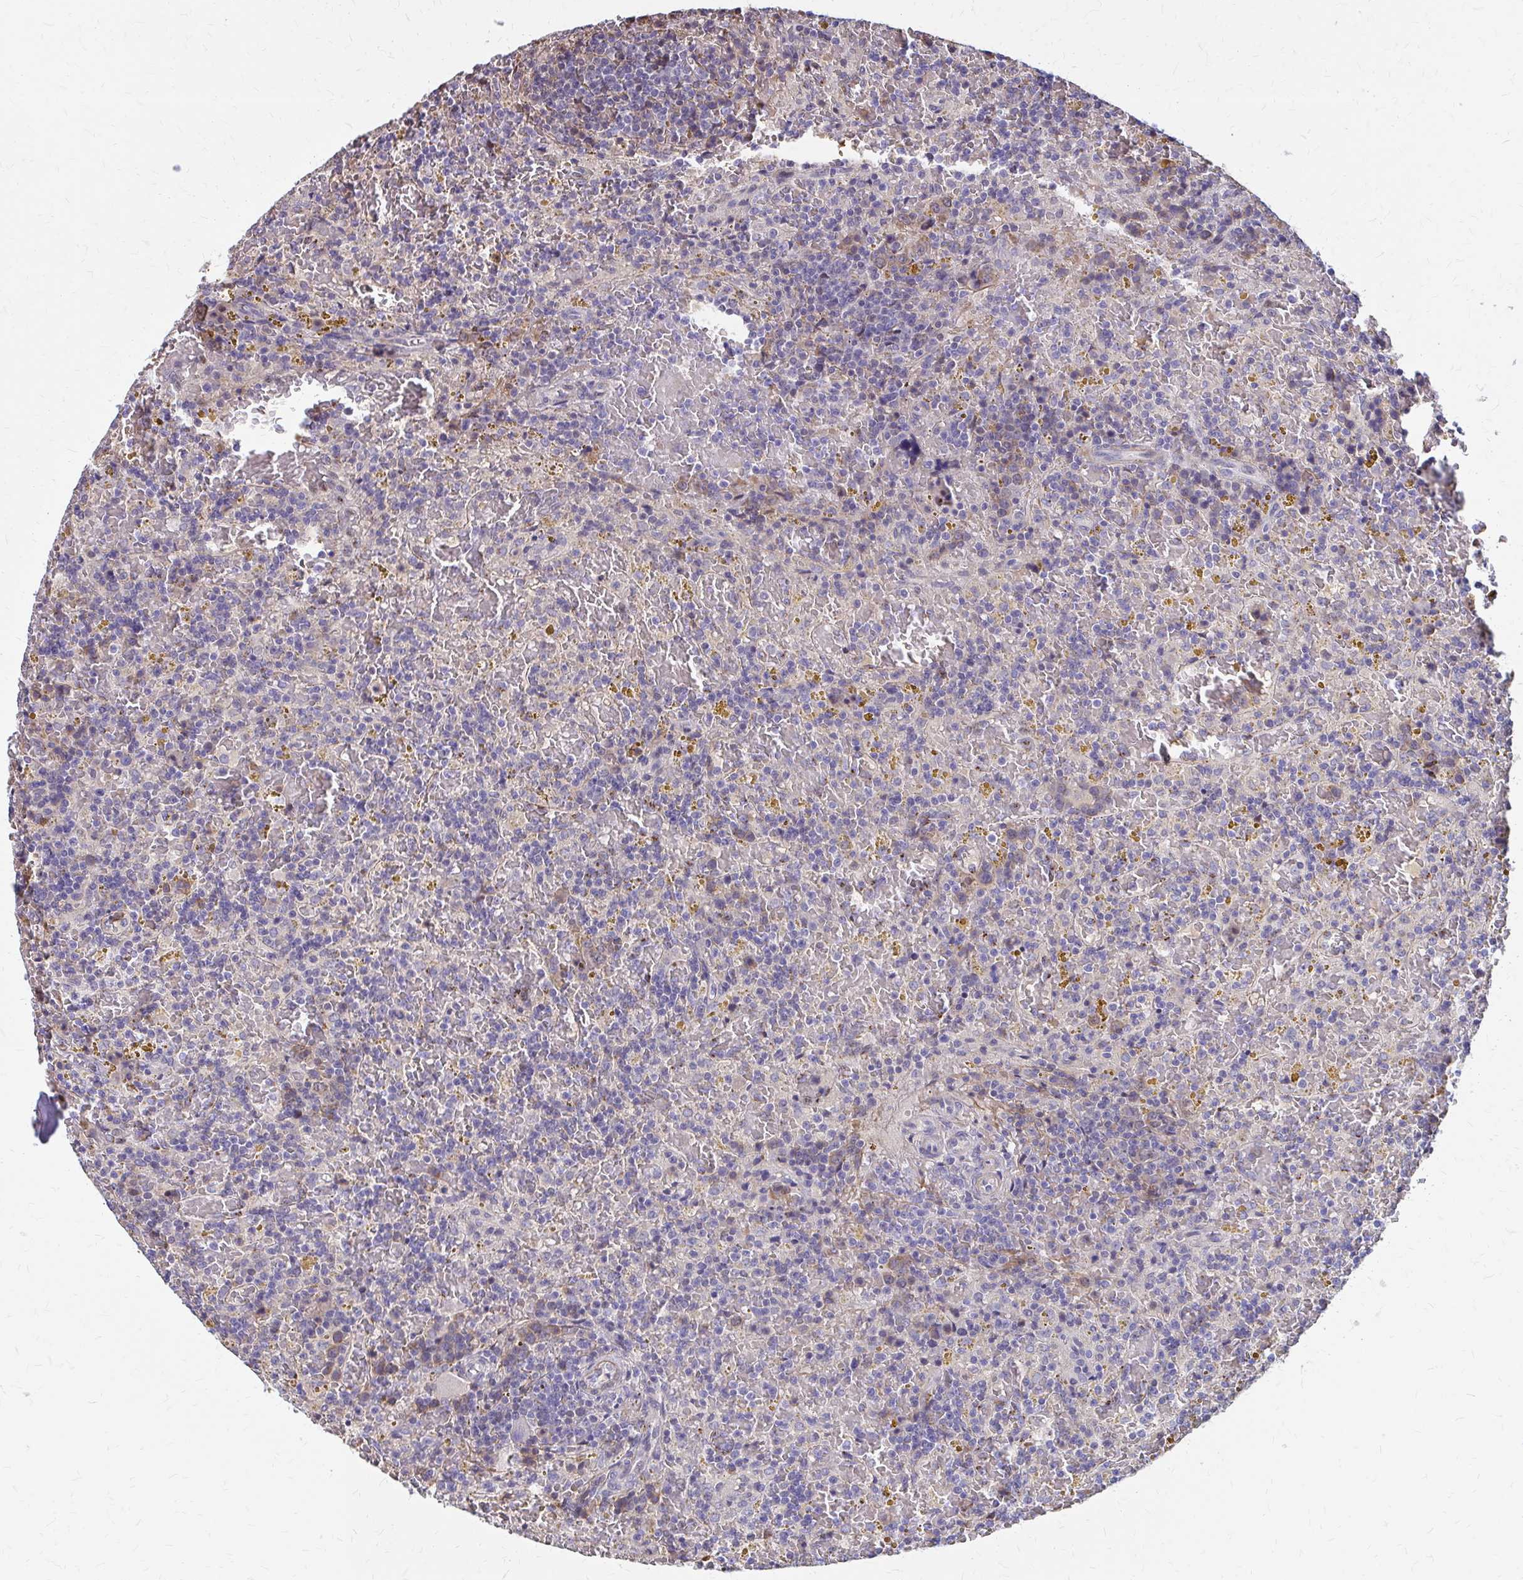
{"staining": {"intensity": "negative", "quantity": "none", "location": "none"}, "tissue": "lymphoma", "cell_type": "Tumor cells", "image_type": "cancer", "snomed": [{"axis": "morphology", "description": "Malignant lymphoma, non-Hodgkin's type, Low grade"}, {"axis": "topography", "description": "Spleen"}], "caption": "Immunohistochemistry (IHC) of human malignant lymphoma, non-Hodgkin's type (low-grade) shows no expression in tumor cells.", "gene": "IFI44L", "patient": {"sex": "female", "age": 65}}